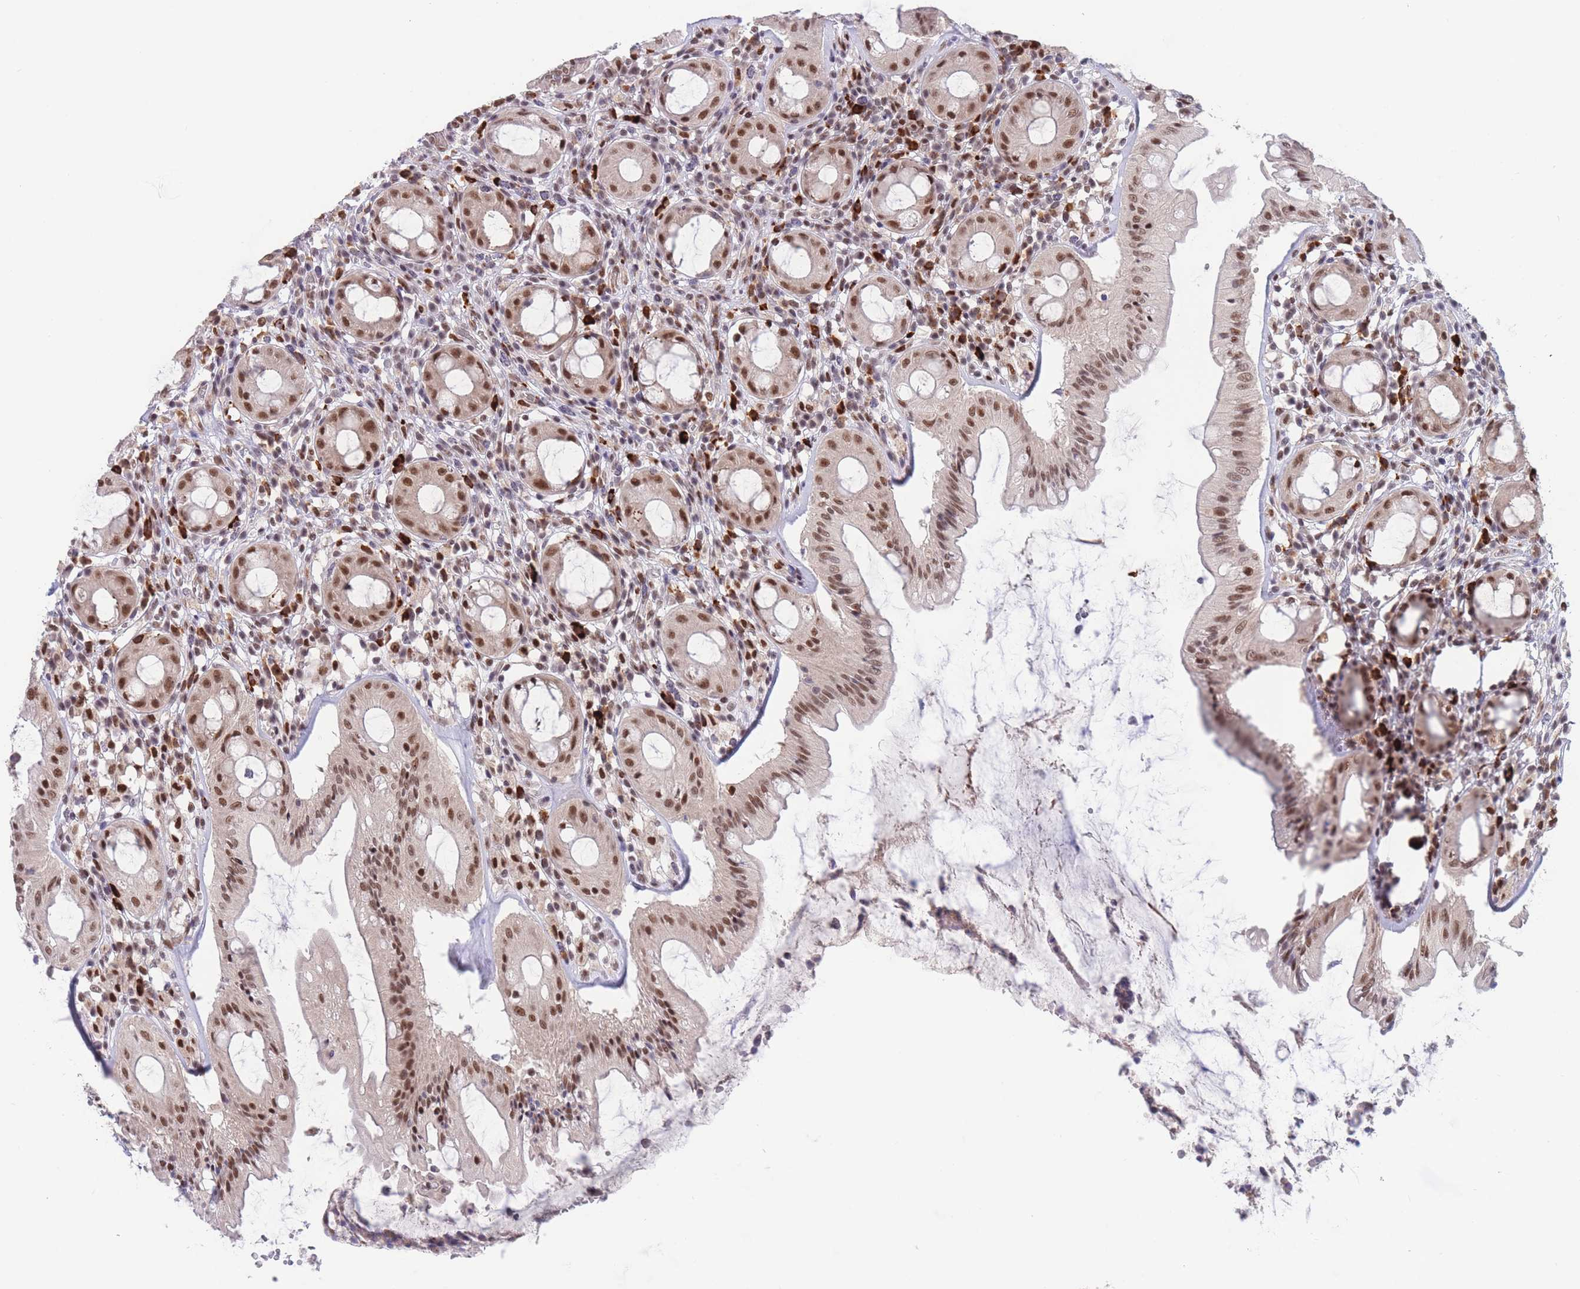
{"staining": {"intensity": "strong", "quantity": ">75%", "location": "nuclear"}, "tissue": "rectum", "cell_type": "Glandular cells", "image_type": "normal", "snomed": [{"axis": "morphology", "description": "Normal tissue, NOS"}, {"axis": "topography", "description": "Rectum"}], "caption": "Immunohistochemical staining of benign human rectum demonstrates high levels of strong nuclear staining in about >75% of glandular cells. Using DAB (brown) and hematoxylin (blue) stains, captured at high magnification using brightfield microscopy.", "gene": "SMAD9", "patient": {"sex": "female", "age": 57}}